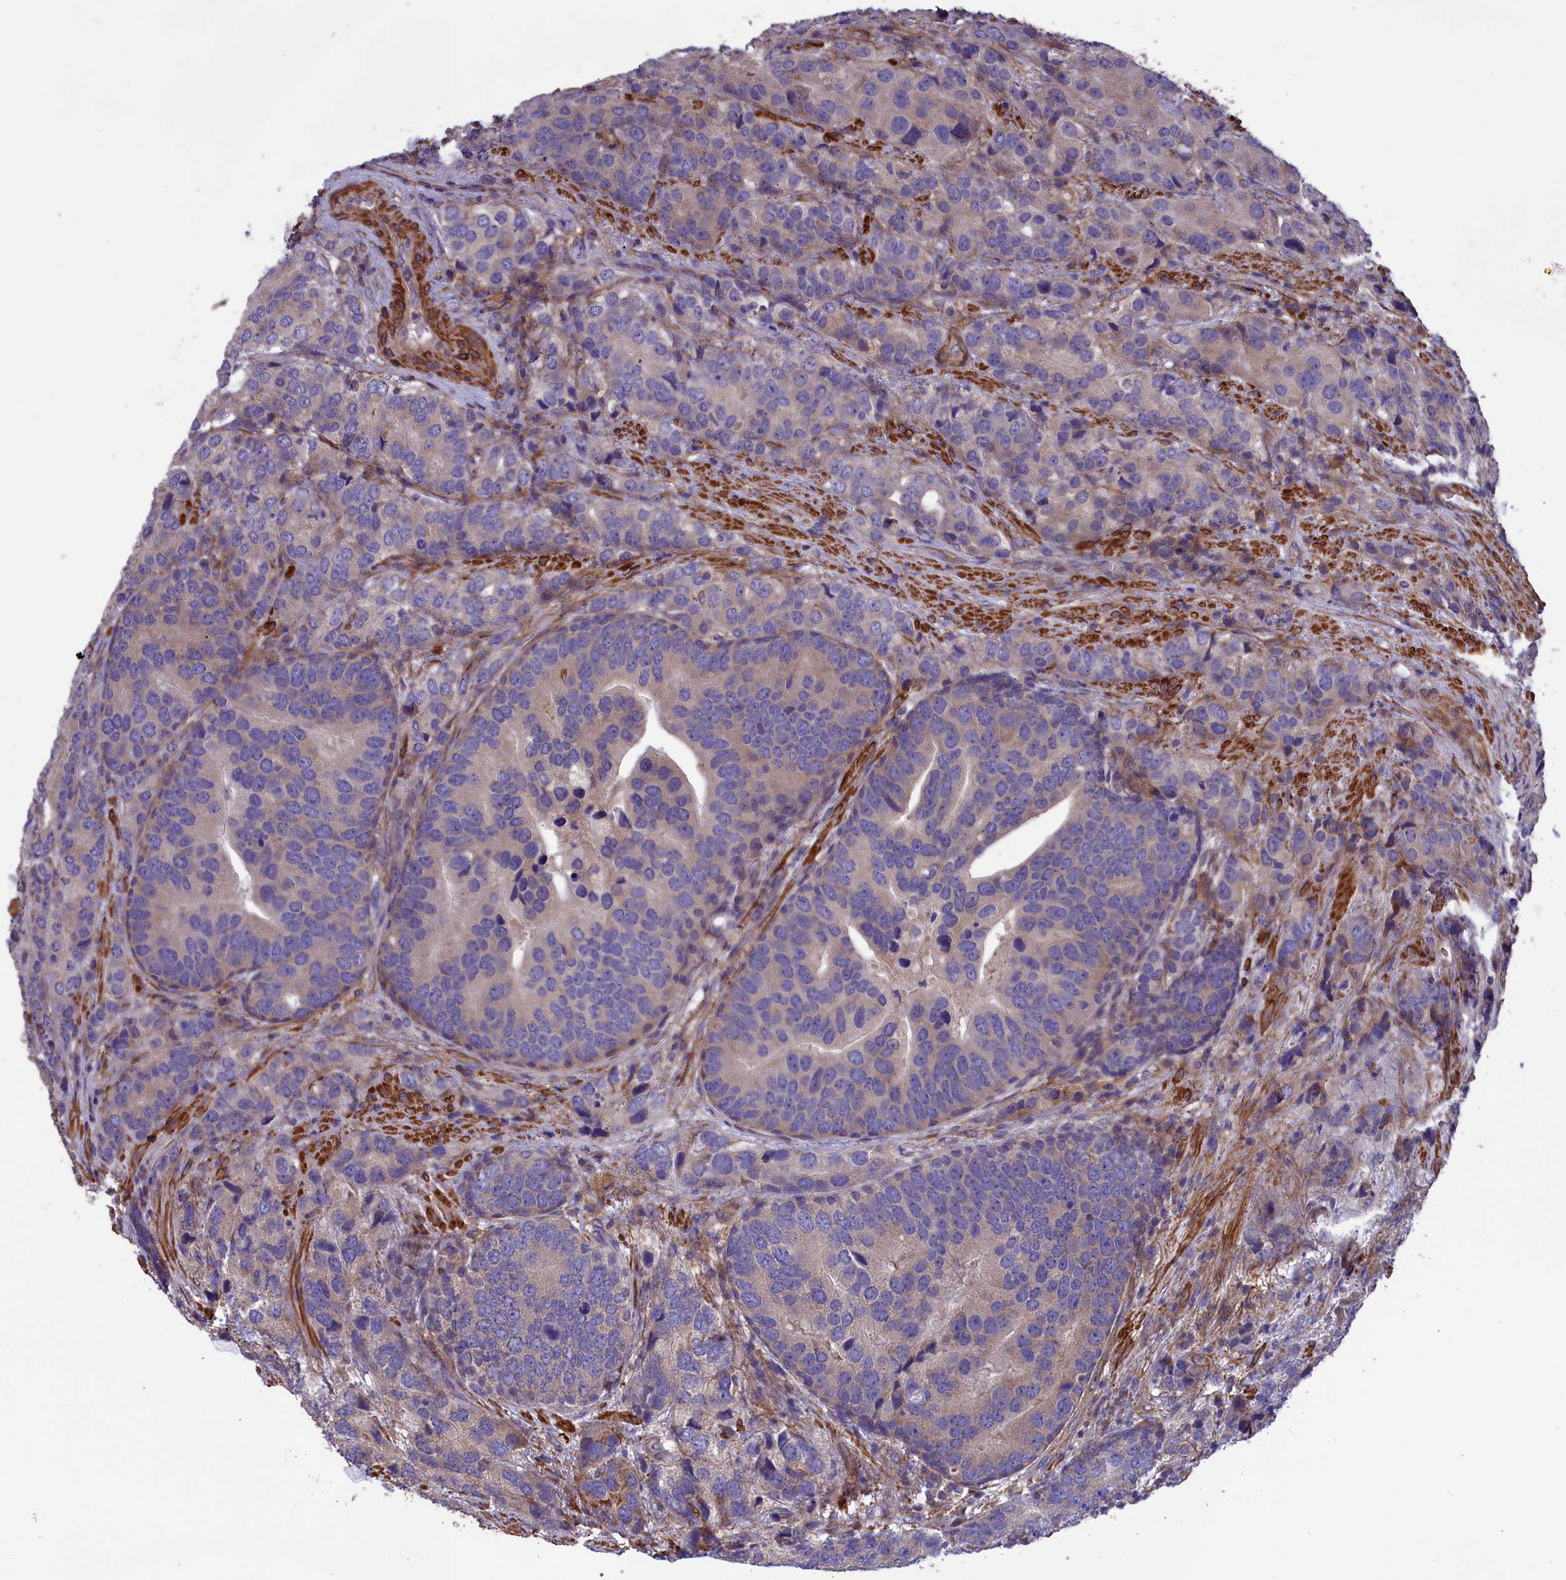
{"staining": {"intensity": "negative", "quantity": "none", "location": "none"}, "tissue": "prostate cancer", "cell_type": "Tumor cells", "image_type": "cancer", "snomed": [{"axis": "morphology", "description": "Adenocarcinoma, High grade"}, {"axis": "topography", "description": "Prostate"}], "caption": "This is an IHC photomicrograph of human prostate adenocarcinoma (high-grade). There is no staining in tumor cells.", "gene": "AMDHD2", "patient": {"sex": "male", "age": 62}}